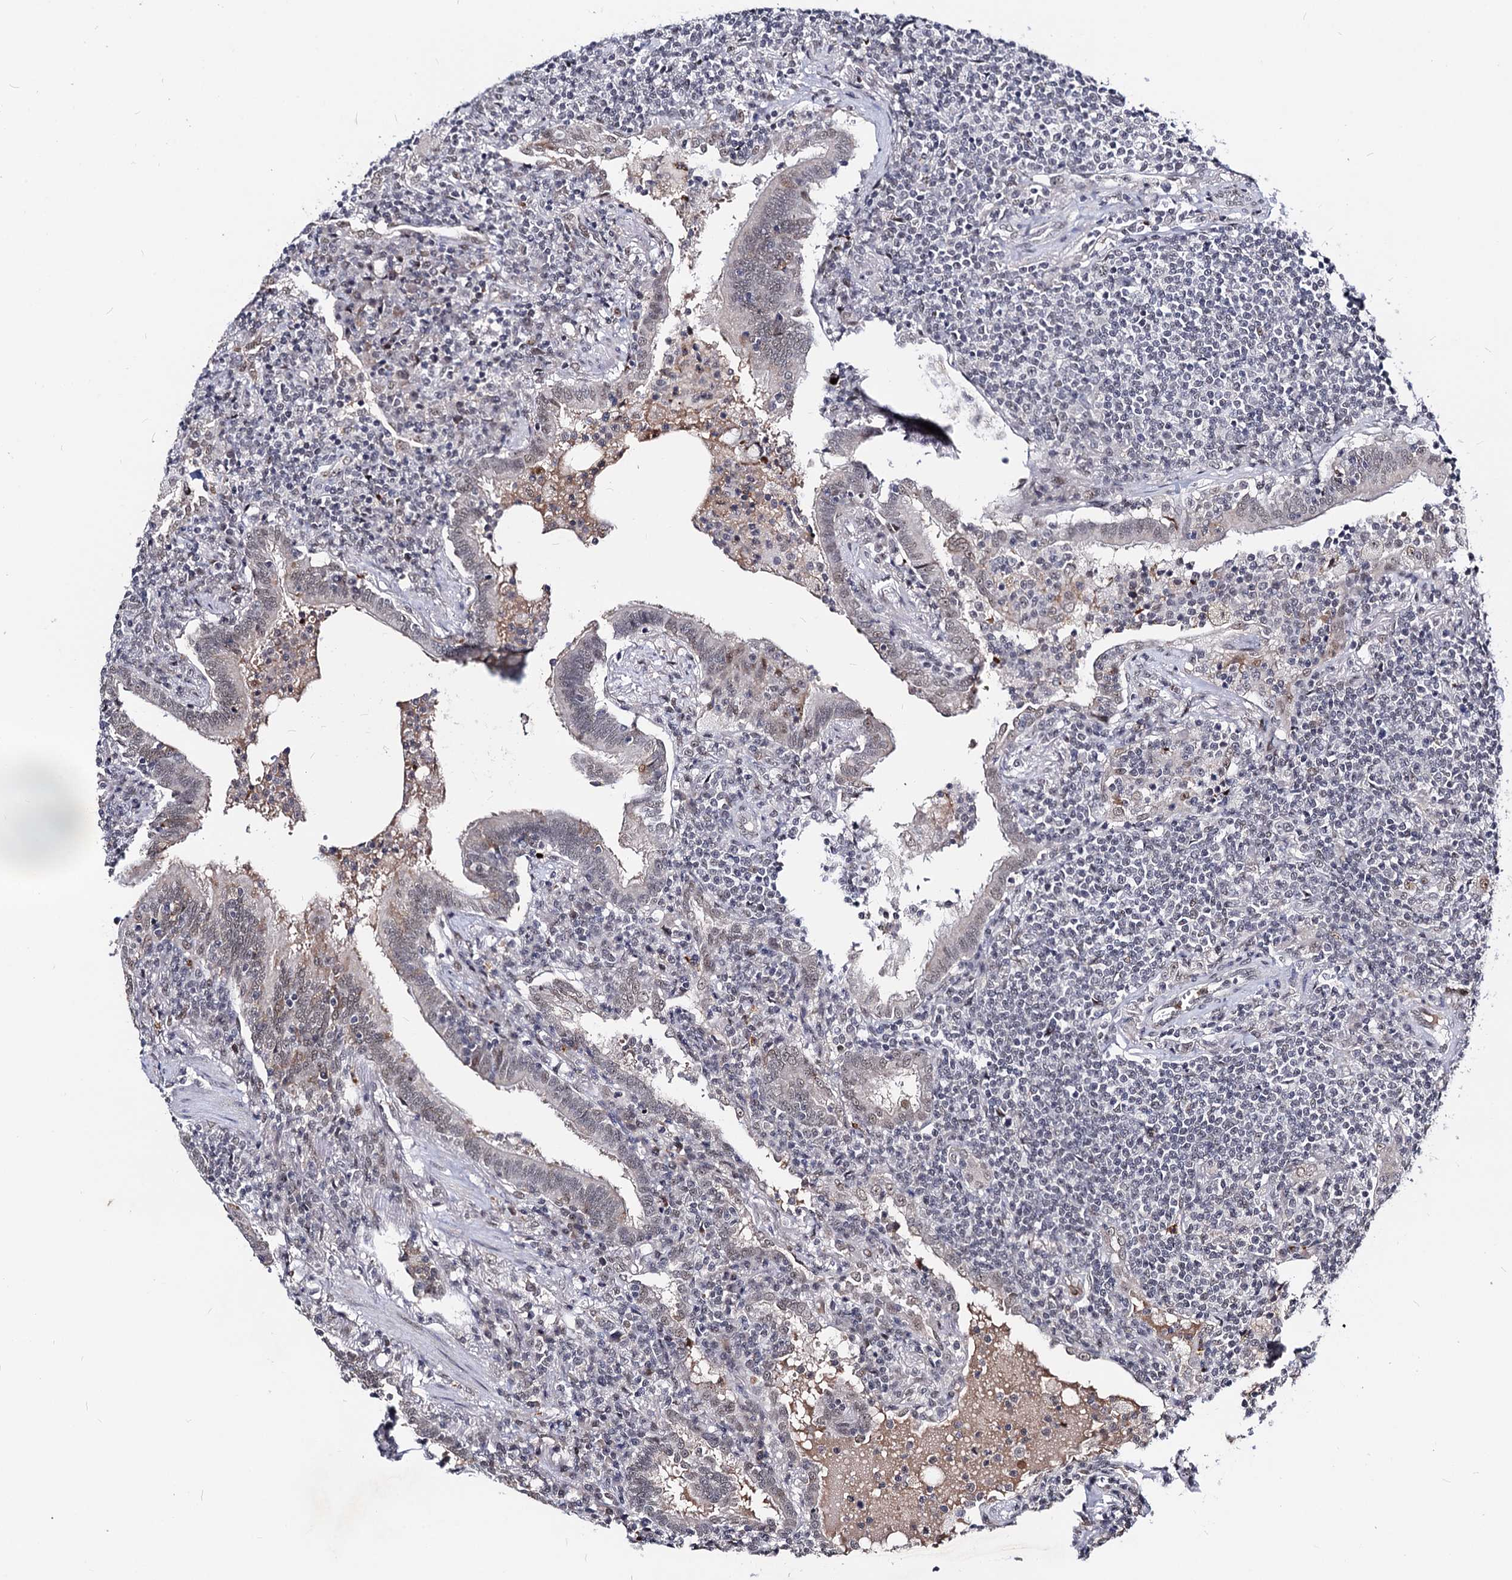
{"staining": {"intensity": "negative", "quantity": "none", "location": "none"}, "tissue": "lymphoma", "cell_type": "Tumor cells", "image_type": "cancer", "snomed": [{"axis": "morphology", "description": "Malignant lymphoma, non-Hodgkin's type, Low grade"}, {"axis": "topography", "description": "Lung"}], "caption": "A histopathology image of lymphoma stained for a protein reveals no brown staining in tumor cells. (Stains: DAB (3,3'-diaminobenzidine) IHC with hematoxylin counter stain, Microscopy: brightfield microscopy at high magnification).", "gene": "SFSWAP", "patient": {"sex": "female", "age": 71}}